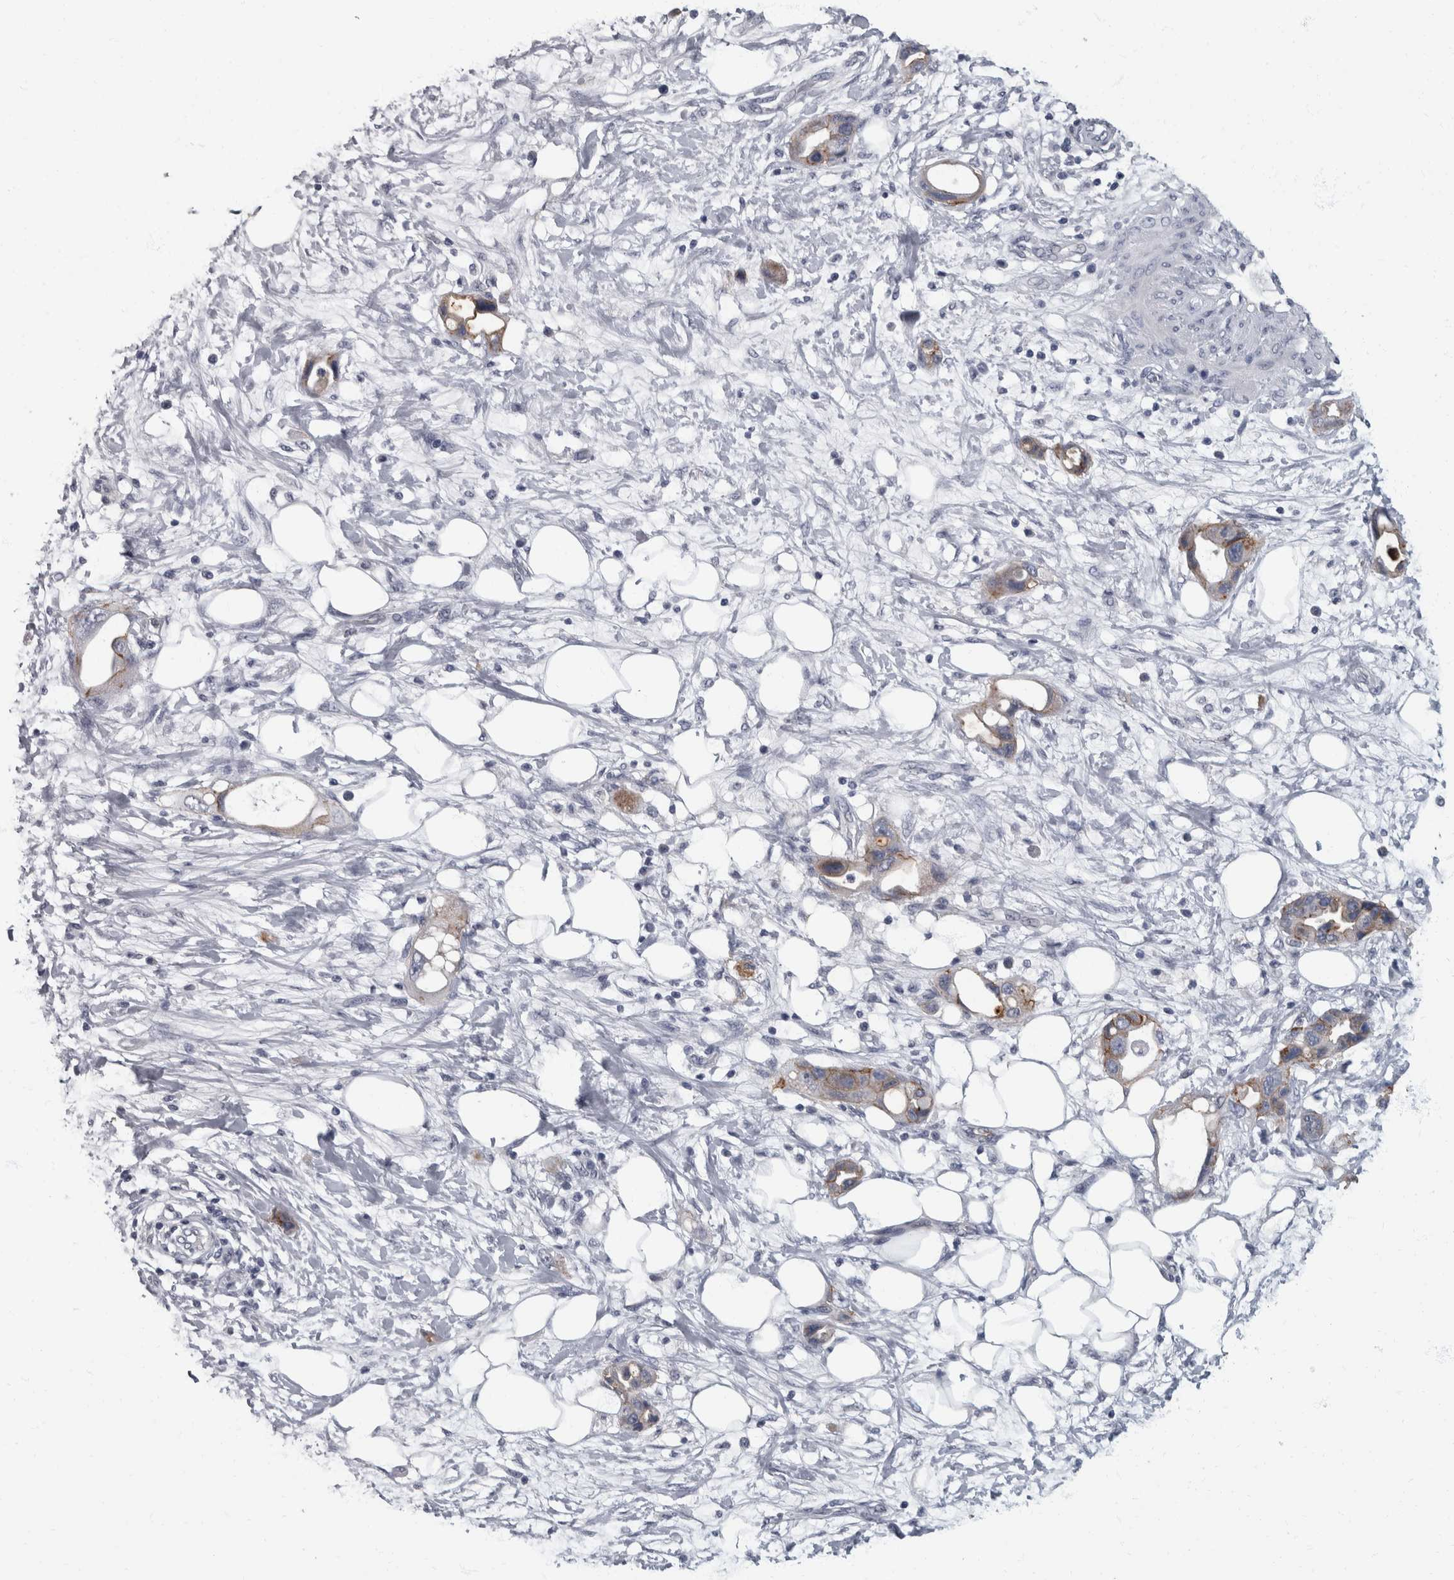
{"staining": {"intensity": "moderate", "quantity": ">75%", "location": "cytoplasmic/membranous"}, "tissue": "pancreatic cancer", "cell_type": "Tumor cells", "image_type": "cancer", "snomed": [{"axis": "morphology", "description": "Adenocarcinoma, NOS"}, {"axis": "topography", "description": "Pancreas"}], "caption": "Pancreatic cancer (adenocarcinoma) stained with a brown dye exhibits moderate cytoplasmic/membranous positive positivity in approximately >75% of tumor cells.", "gene": "DSG2", "patient": {"sex": "female", "age": 57}}